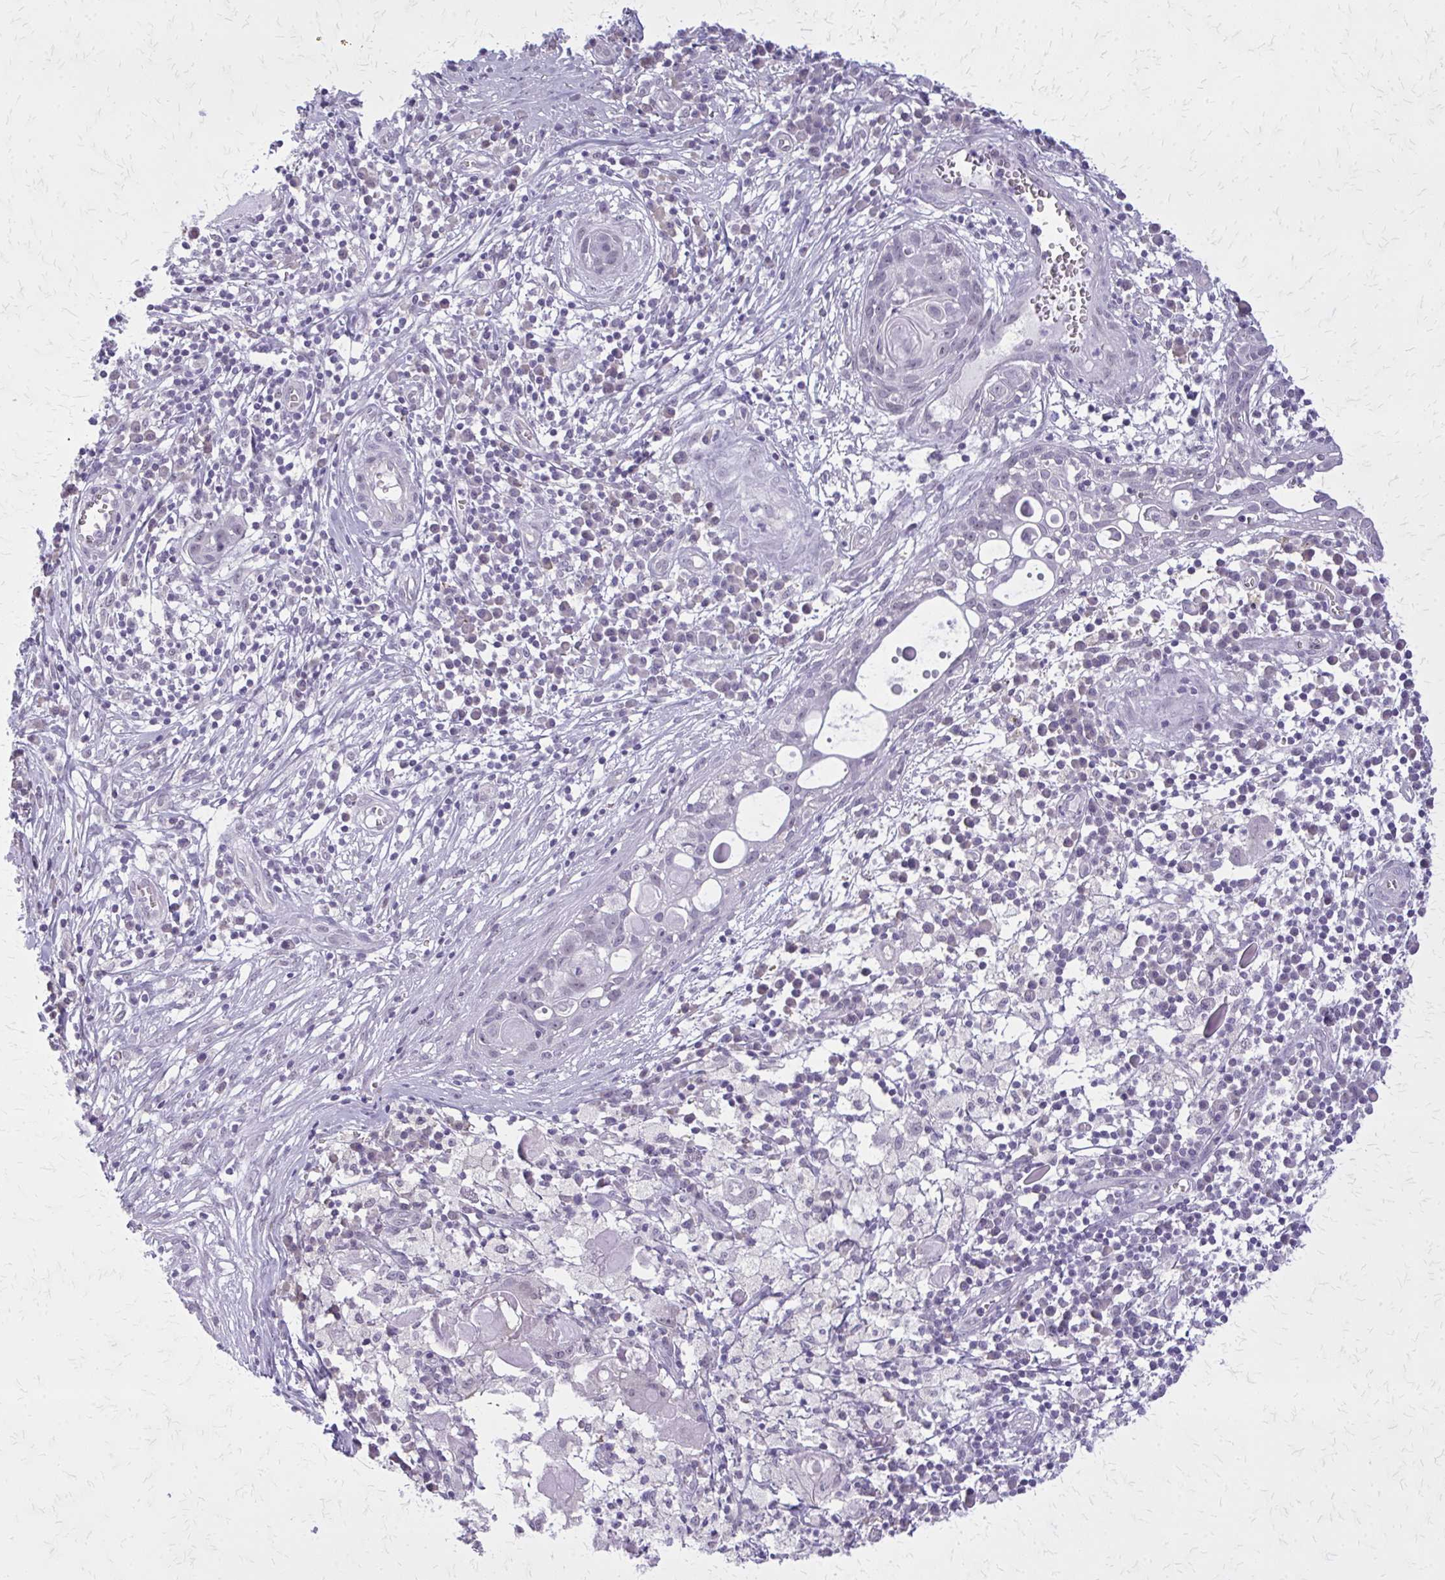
{"staining": {"intensity": "negative", "quantity": "none", "location": "none"}, "tissue": "skin cancer", "cell_type": "Tumor cells", "image_type": "cancer", "snomed": [{"axis": "morphology", "description": "Squamous cell carcinoma, NOS"}, {"axis": "topography", "description": "Skin"}, {"axis": "topography", "description": "Vulva"}], "caption": "A high-resolution histopathology image shows immunohistochemistry (IHC) staining of skin squamous cell carcinoma, which reveals no significant expression in tumor cells.", "gene": "PLCB1", "patient": {"sex": "female", "age": 83}}